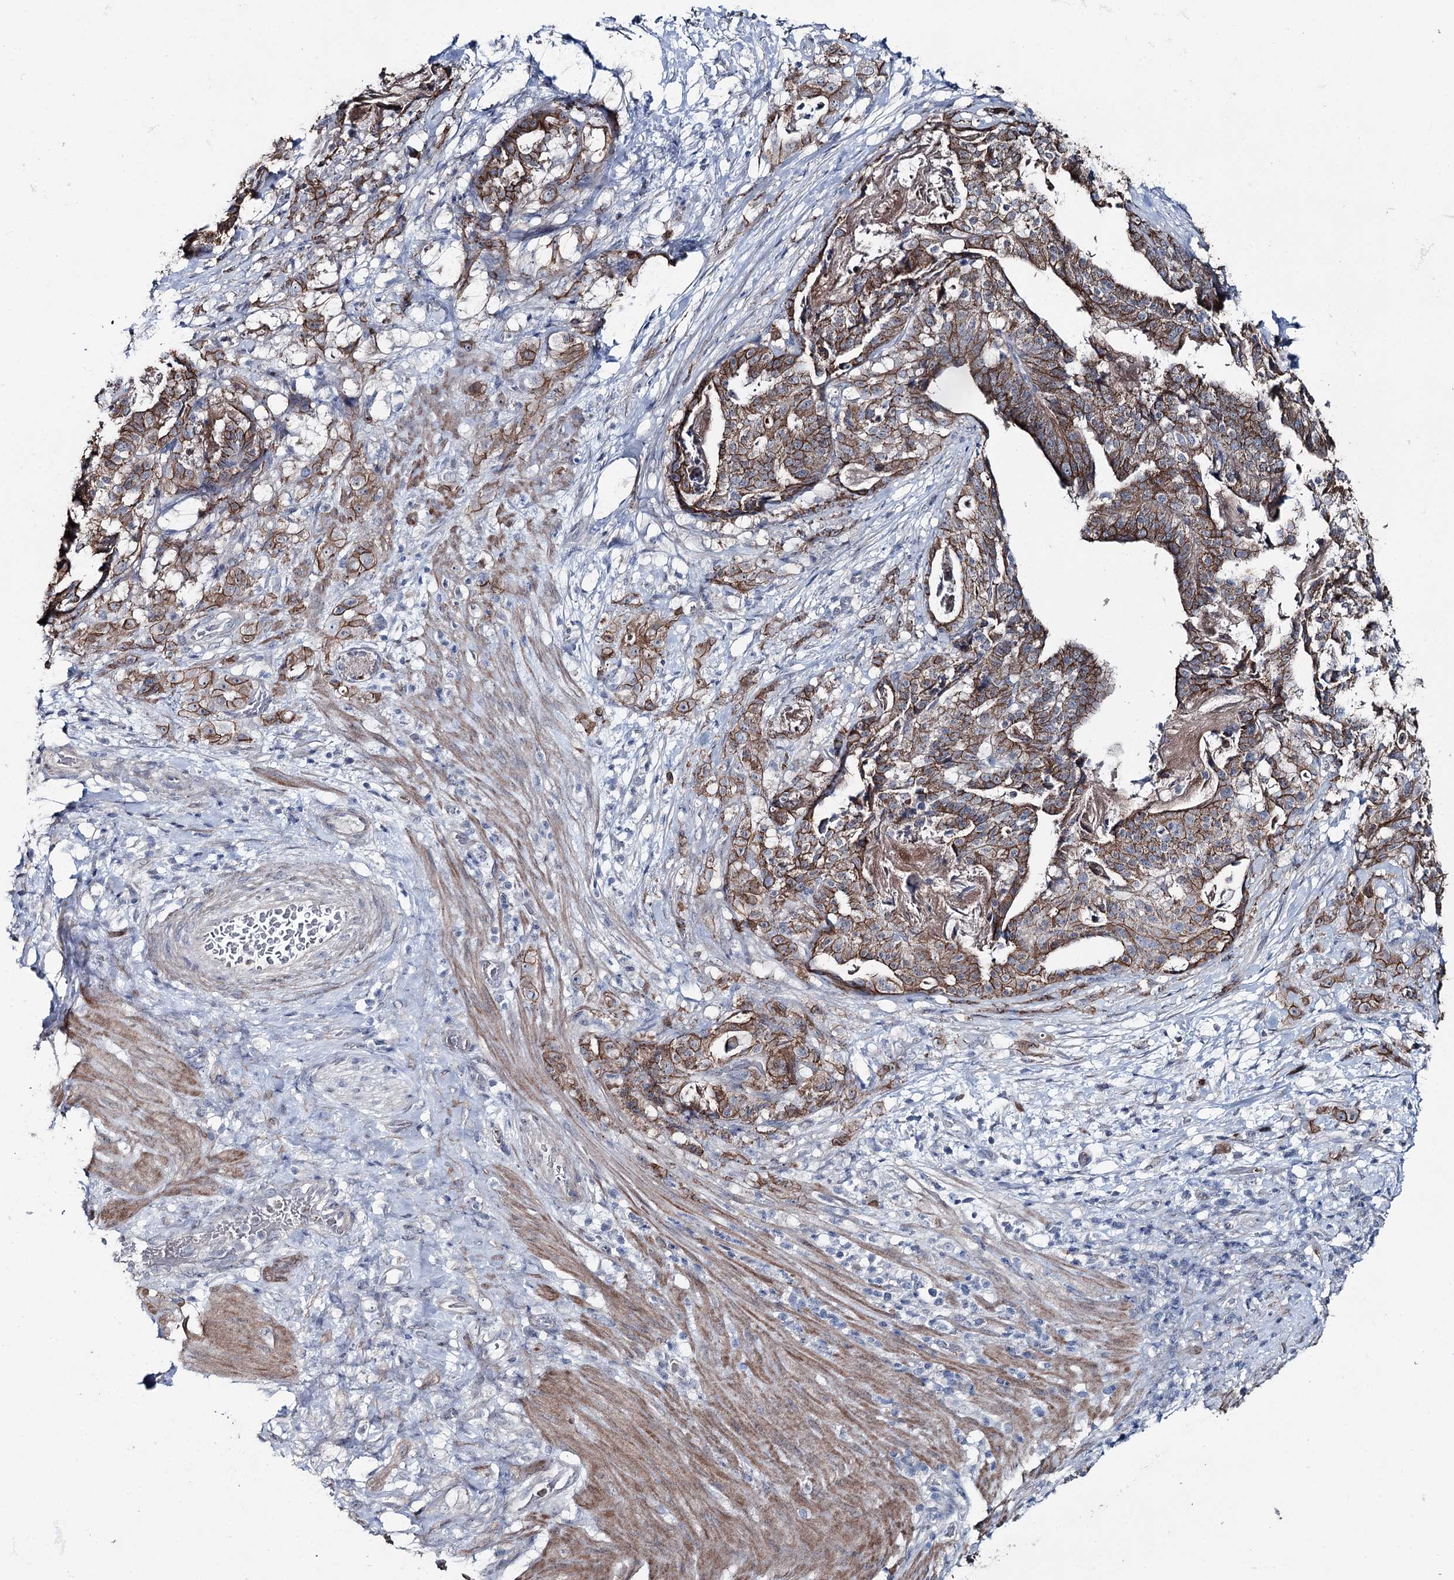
{"staining": {"intensity": "strong", "quantity": ">75%", "location": "cytoplasmic/membranous"}, "tissue": "stomach cancer", "cell_type": "Tumor cells", "image_type": "cancer", "snomed": [{"axis": "morphology", "description": "Adenocarcinoma, NOS"}, {"axis": "topography", "description": "Stomach"}], "caption": "Immunohistochemical staining of adenocarcinoma (stomach) shows high levels of strong cytoplasmic/membranous expression in about >75% of tumor cells. The protein is shown in brown color, while the nuclei are stained blue.", "gene": "FAM120B", "patient": {"sex": "male", "age": 48}}